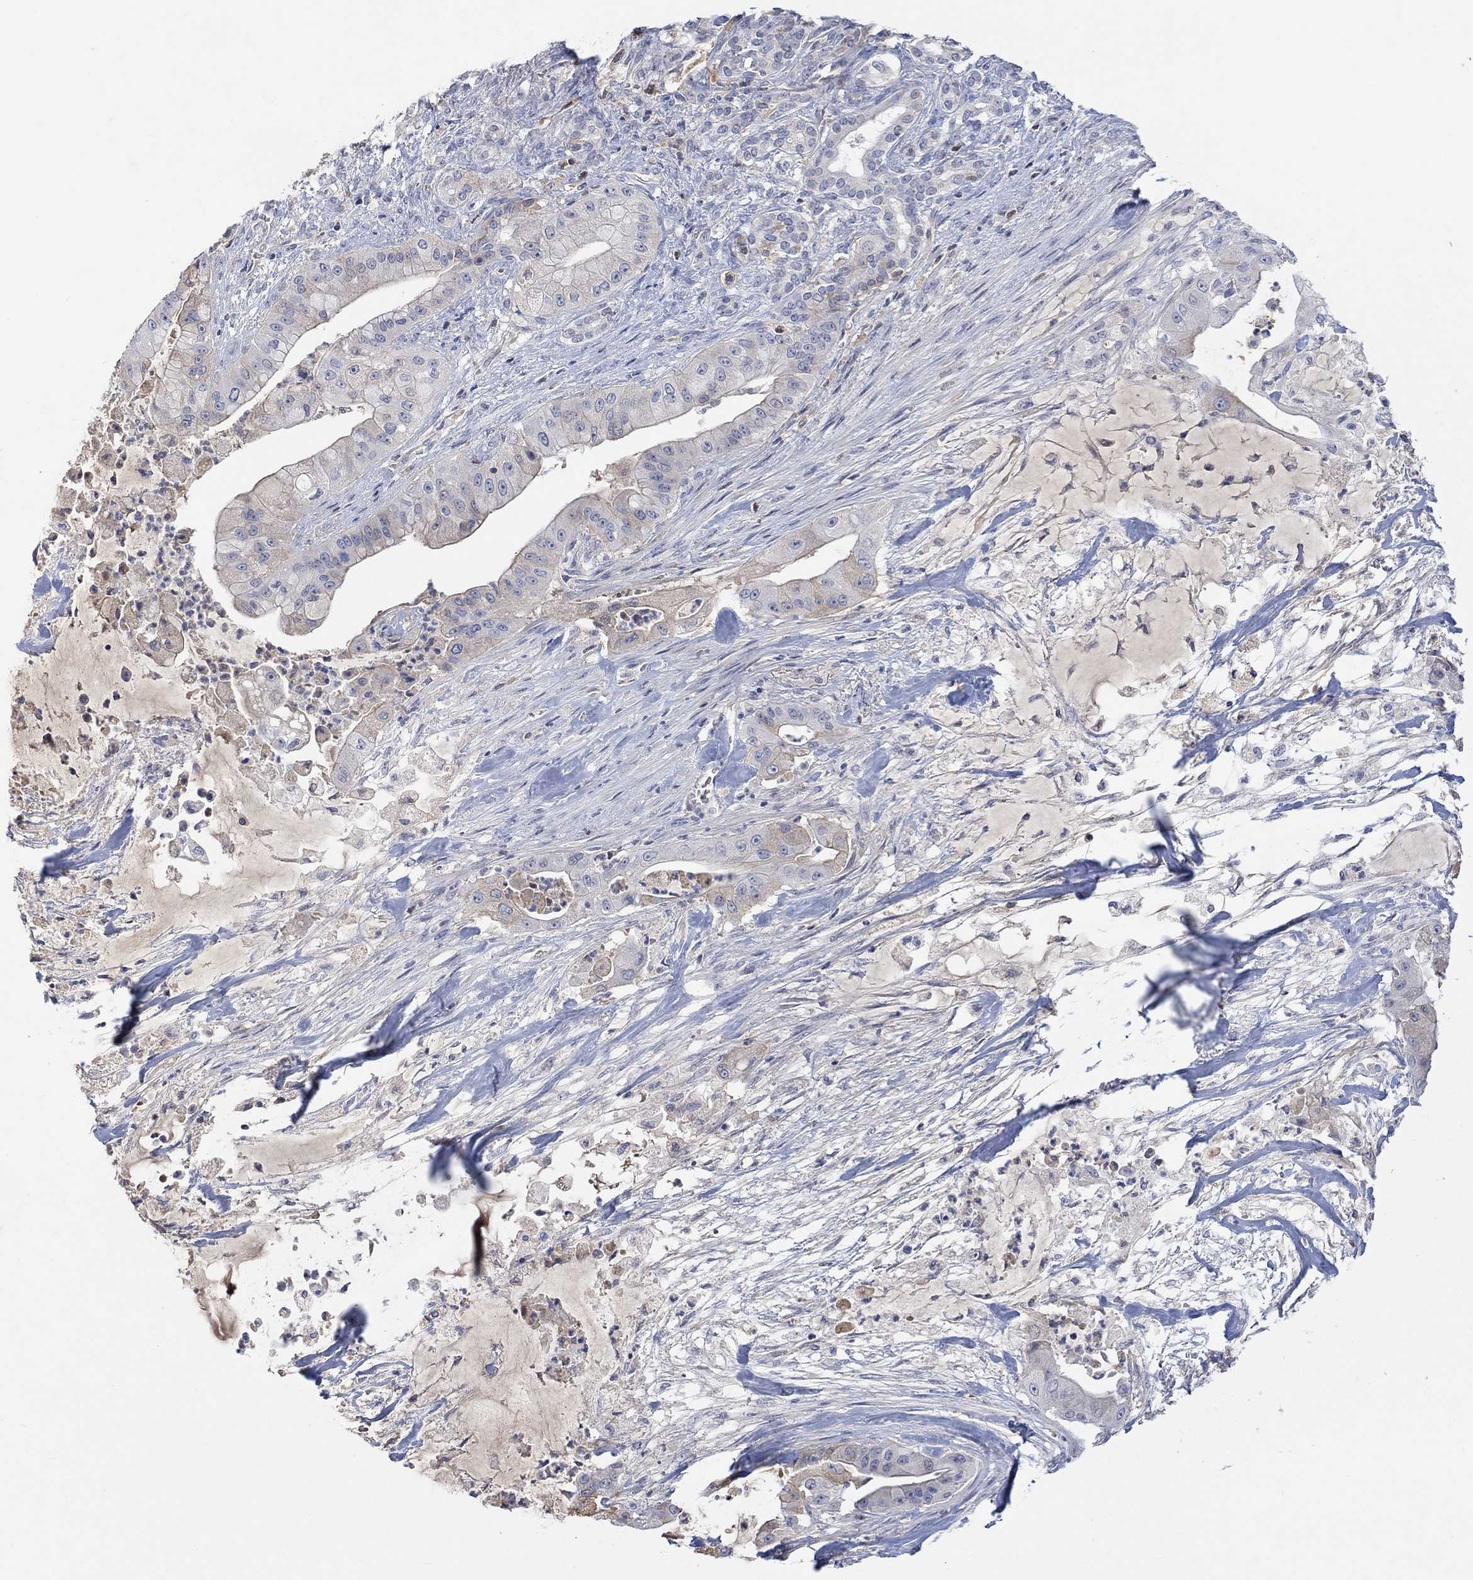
{"staining": {"intensity": "moderate", "quantity": "<25%", "location": "cytoplasmic/membranous"}, "tissue": "pancreatic cancer", "cell_type": "Tumor cells", "image_type": "cancer", "snomed": [{"axis": "morphology", "description": "Normal tissue, NOS"}, {"axis": "morphology", "description": "Inflammation, NOS"}, {"axis": "morphology", "description": "Adenocarcinoma, NOS"}, {"axis": "topography", "description": "Pancreas"}], "caption": "Immunohistochemistry (IHC) staining of pancreatic cancer (adenocarcinoma), which displays low levels of moderate cytoplasmic/membranous staining in approximately <25% of tumor cells indicating moderate cytoplasmic/membranous protein positivity. The staining was performed using DAB (brown) for protein detection and nuclei were counterstained in hematoxylin (blue).", "gene": "MSTN", "patient": {"sex": "male", "age": 57}}